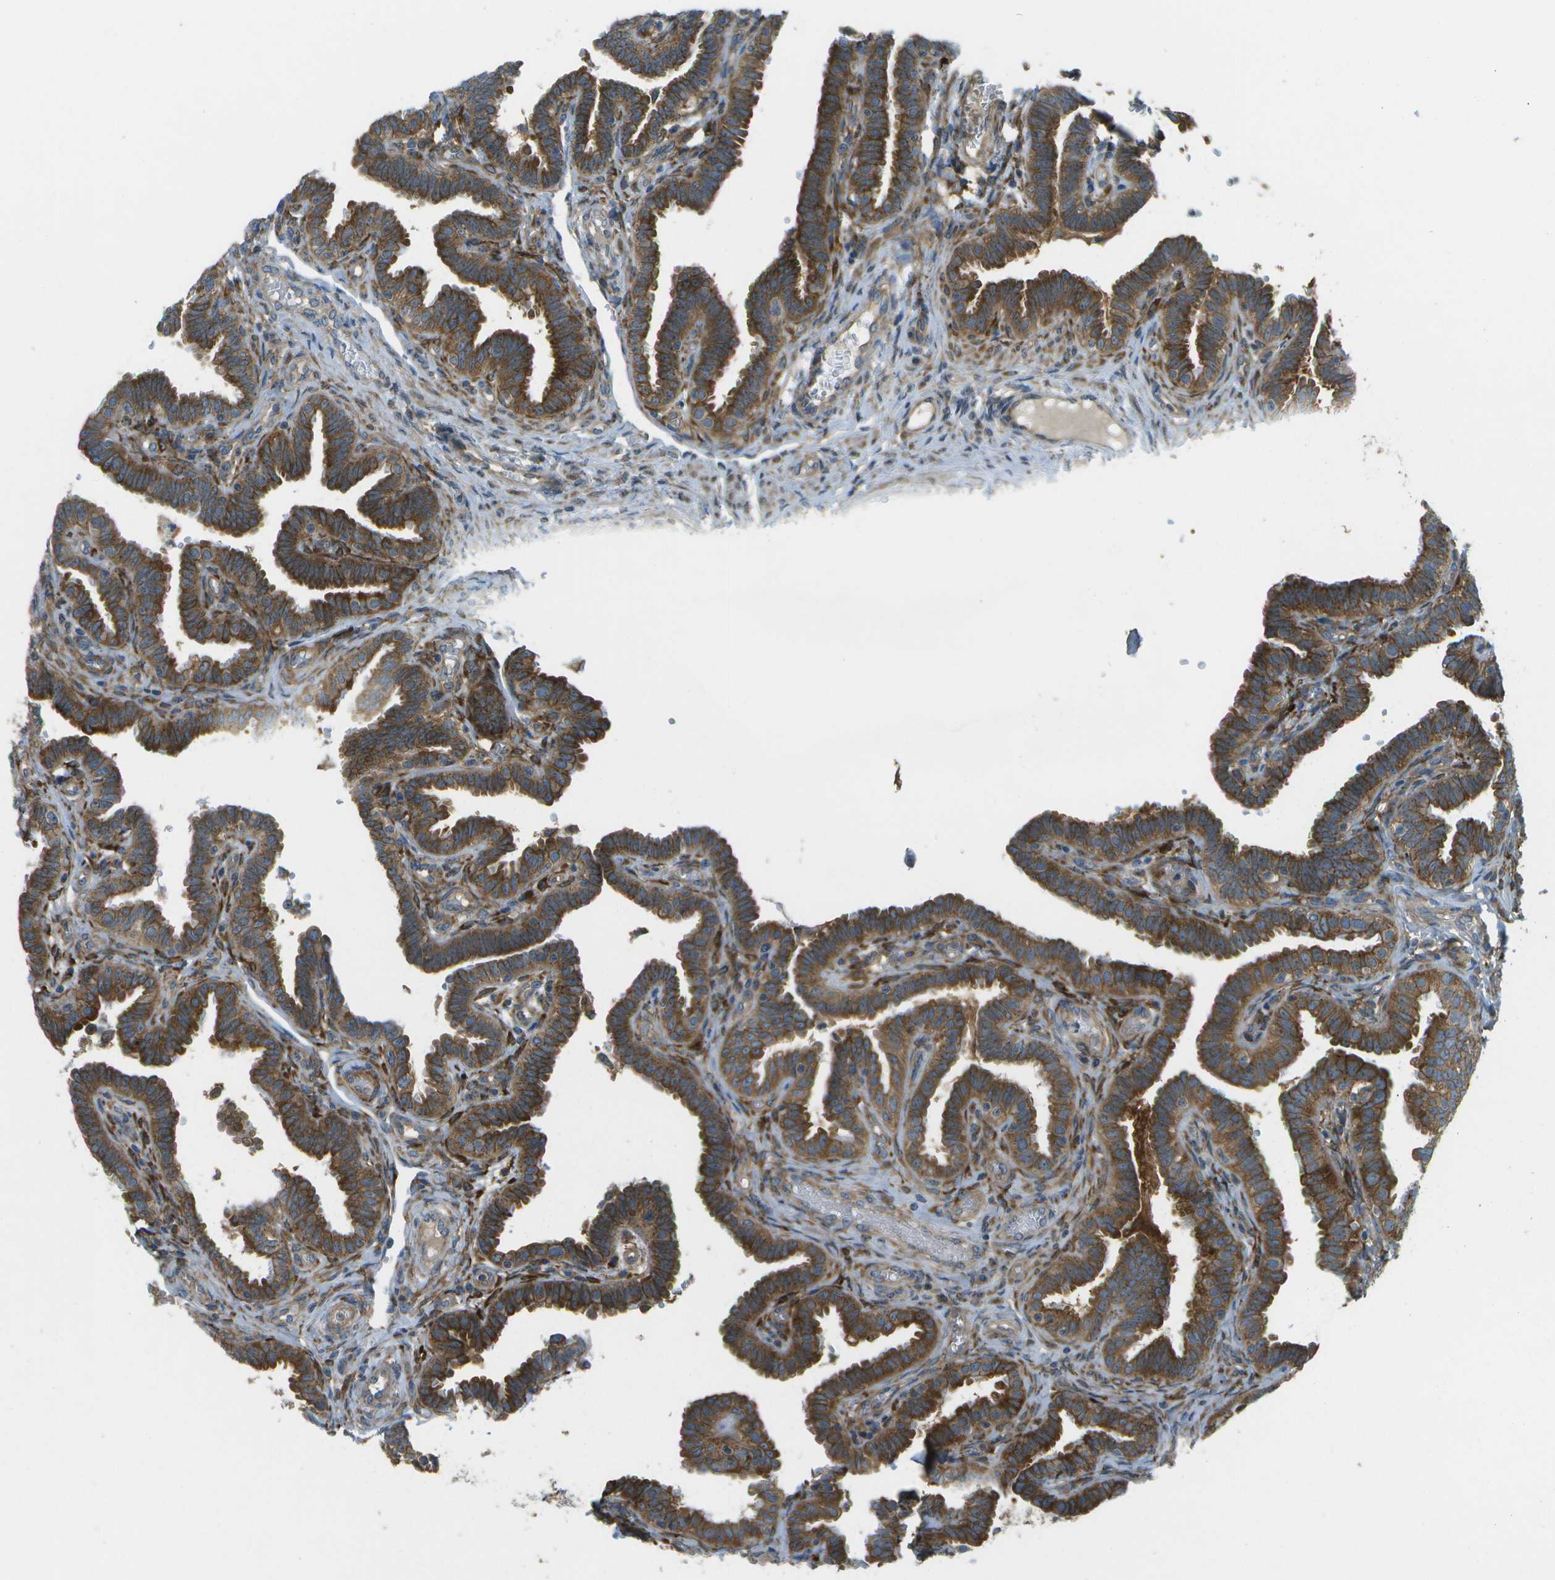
{"staining": {"intensity": "strong", "quantity": ">75%", "location": "cytoplasmic/membranous"}, "tissue": "fallopian tube", "cell_type": "Glandular cells", "image_type": "normal", "snomed": [{"axis": "morphology", "description": "Normal tissue, NOS"}, {"axis": "topography", "description": "Fallopian tube"}, {"axis": "topography", "description": "Placenta"}], "caption": "Immunohistochemistry histopathology image of normal fallopian tube: fallopian tube stained using IHC demonstrates high levels of strong protein expression localized specifically in the cytoplasmic/membranous of glandular cells, appearing as a cytoplasmic/membranous brown color.", "gene": "WNK2", "patient": {"sex": "female", "age": 34}}